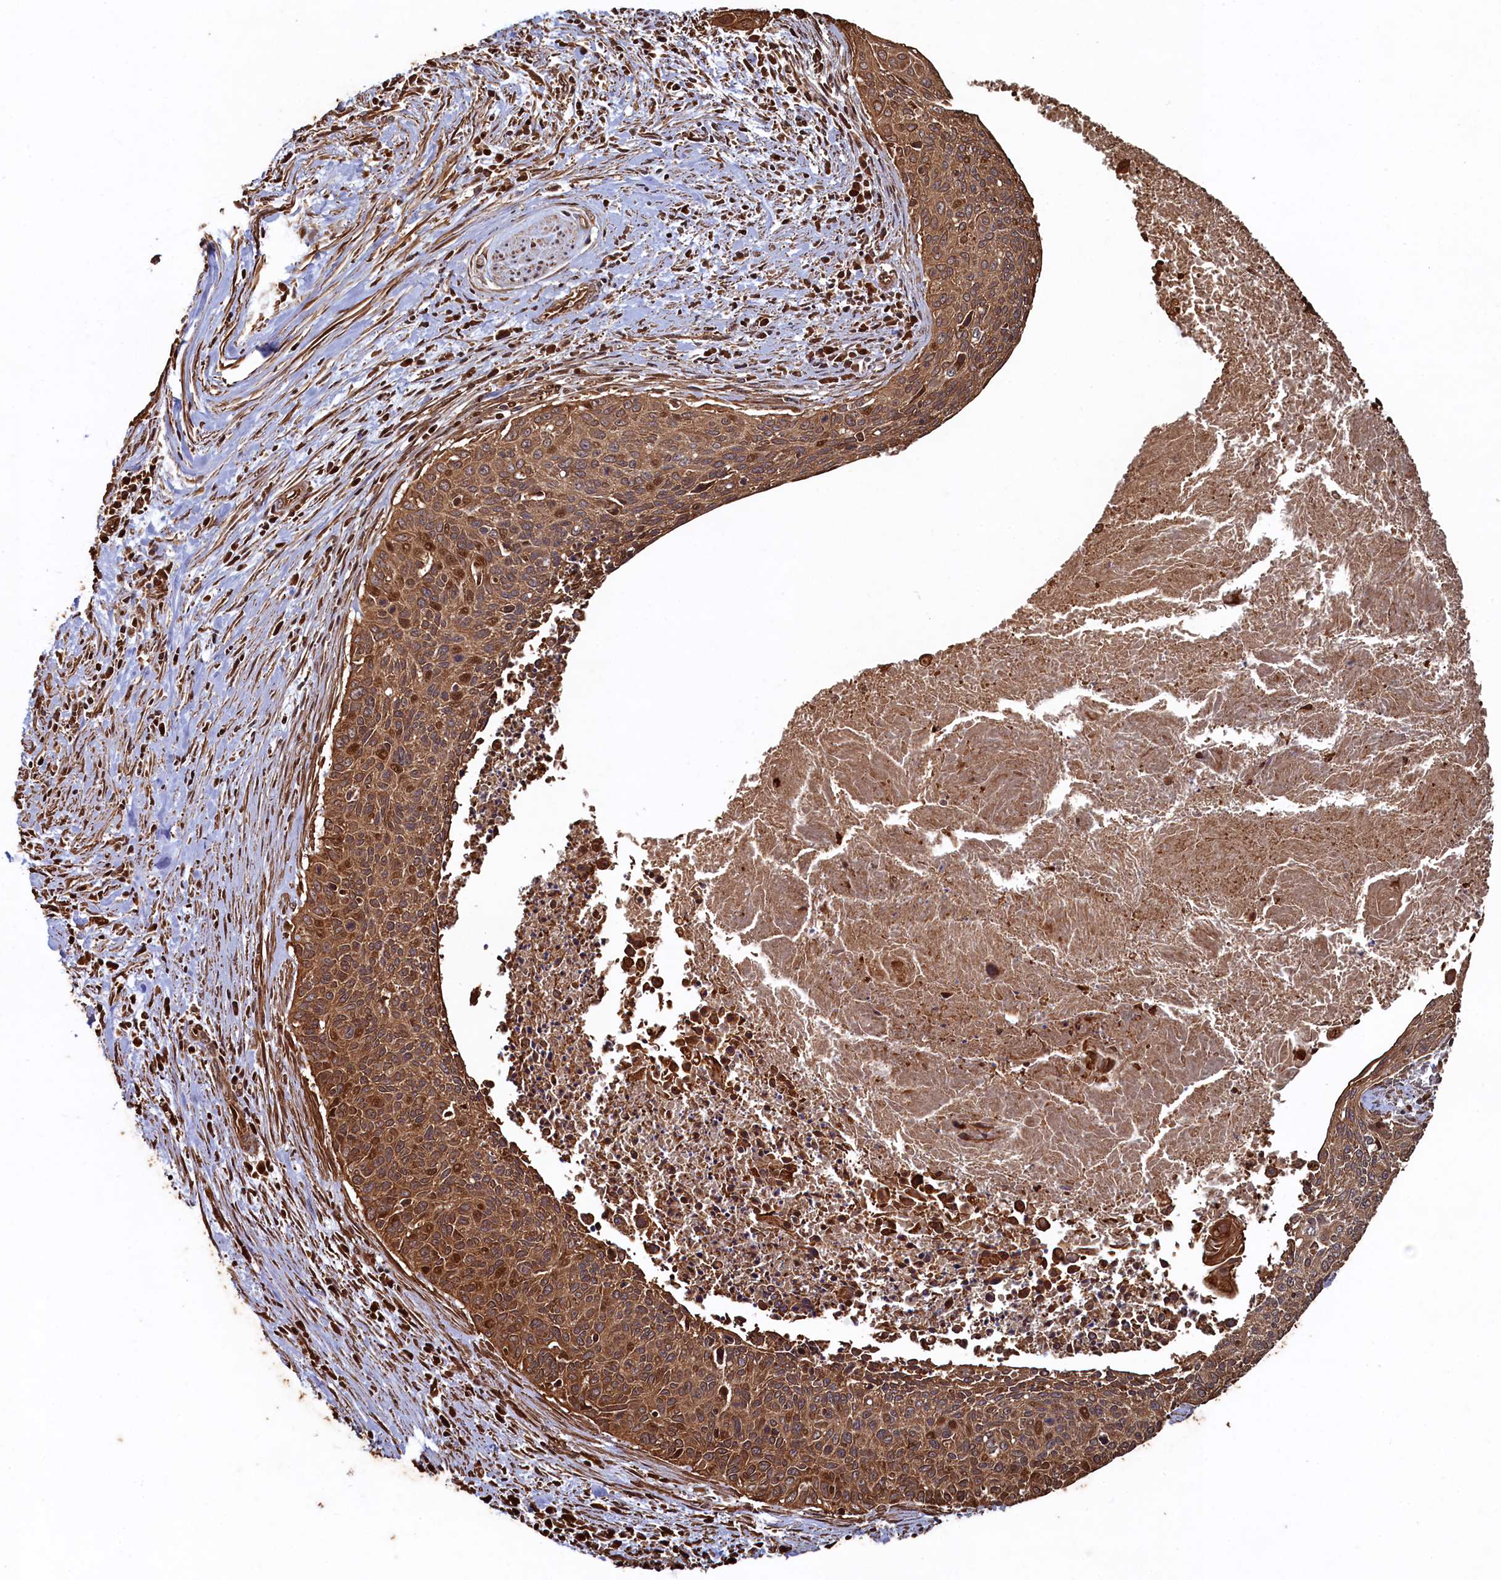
{"staining": {"intensity": "moderate", "quantity": ">75%", "location": "cytoplasmic/membranous,nuclear"}, "tissue": "cervical cancer", "cell_type": "Tumor cells", "image_type": "cancer", "snomed": [{"axis": "morphology", "description": "Squamous cell carcinoma, NOS"}, {"axis": "topography", "description": "Cervix"}], "caption": "Cervical cancer (squamous cell carcinoma) stained with DAB (3,3'-diaminobenzidine) IHC reveals medium levels of moderate cytoplasmic/membranous and nuclear expression in about >75% of tumor cells.", "gene": "PIGN", "patient": {"sex": "female", "age": 55}}